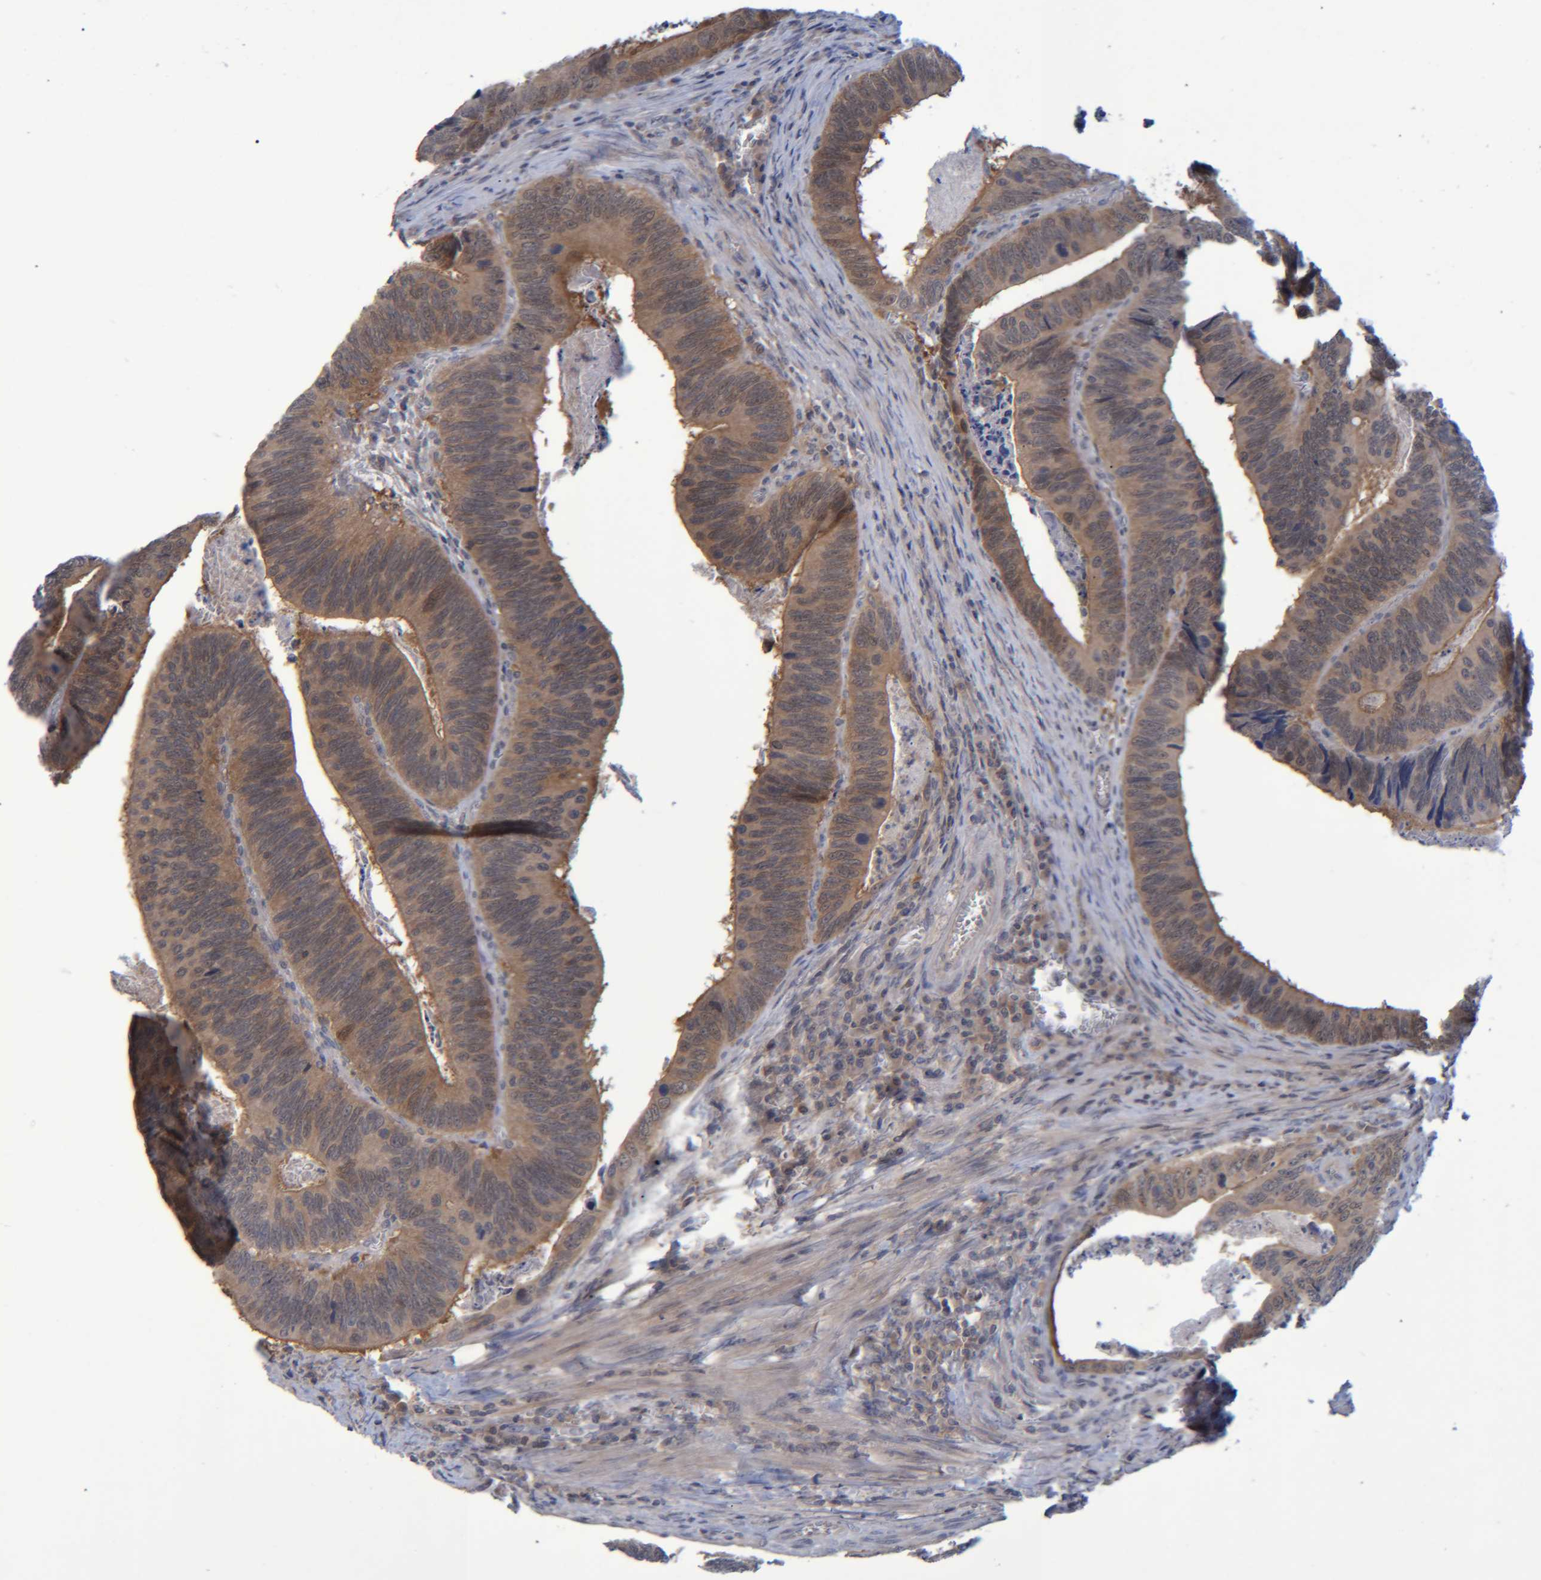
{"staining": {"intensity": "moderate", "quantity": ">75%", "location": "cytoplasmic/membranous"}, "tissue": "colorectal cancer", "cell_type": "Tumor cells", "image_type": "cancer", "snomed": [{"axis": "morphology", "description": "Inflammation, NOS"}, {"axis": "morphology", "description": "Adenocarcinoma, NOS"}, {"axis": "topography", "description": "Colon"}], "caption": "Immunohistochemical staining of colorectal cancer (adenocarcinoma) demonstrates medium levels of moderate cytoplasmic/membranous protein expression in approximately >75% of tumor cells.", "gene": "PCYT2", "patient": {"sex": "male", "age": 72}}